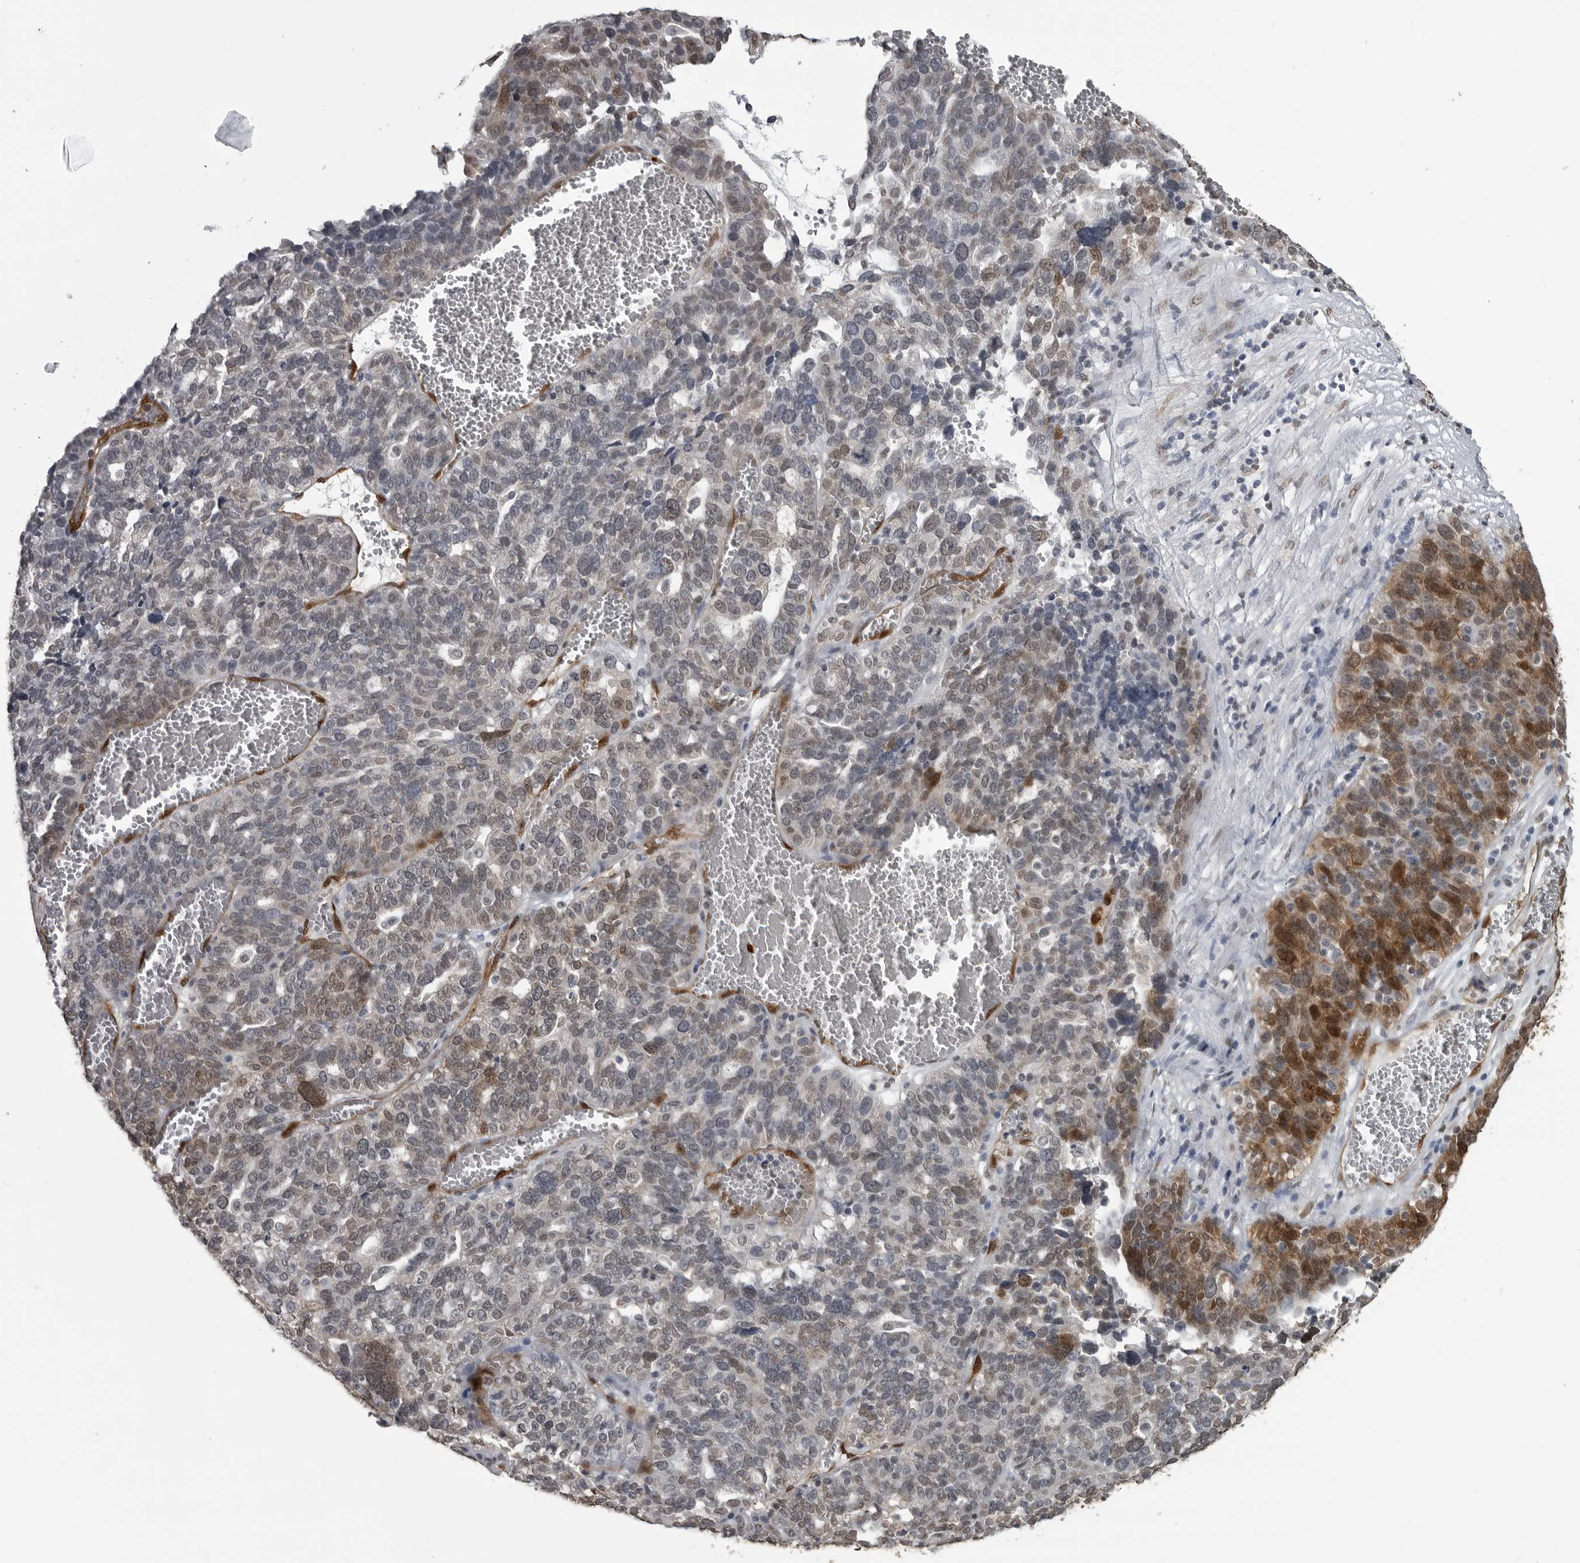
{"staining": {"intensity": "moderate", "quantity": "<25%", "location": "cytoplasmic/membranous,nuclear"}, "tissue": "ovarian cancer", "cell_type": "Tumor cells", "image_type": "cancer", "snomed": [{"axis": "morphology", "description": "Cystadenocarcinoma, serous, NOS"}, {"axis": "topography", "description": "Ovary"}], "caption": "Protein staining exhibits moderate cytoplasmic/membranous and nuclear positivity in about <25% of tumor cells in ovarian serous cystadenocarcinoma. (DAB (3,3'-diaminobenzidine) IHC with brightfield microscopy, high magnification).", "gene": "SMAD2", "patient": {"sex": "female", "age": 59}}